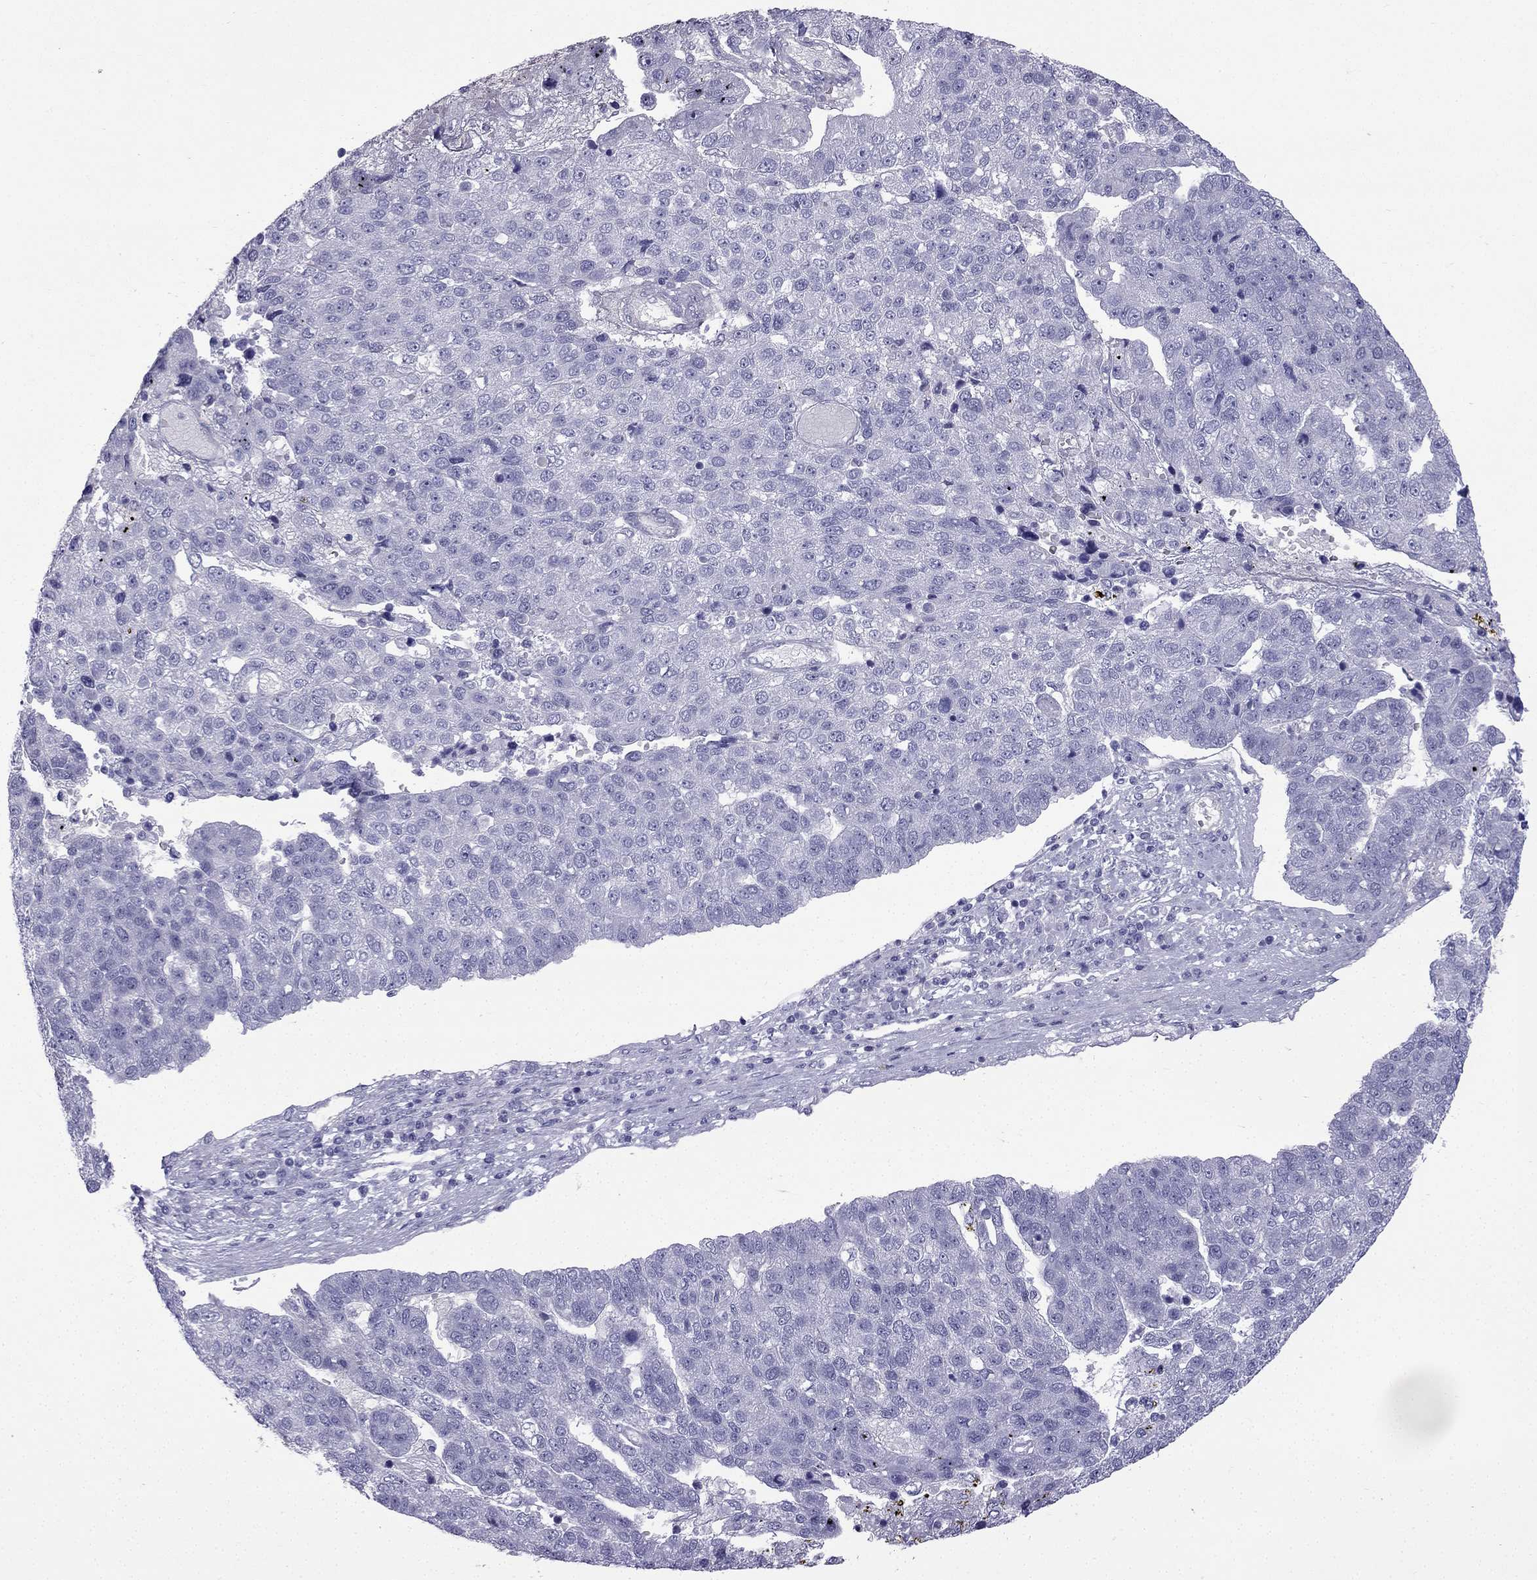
{"staining": {"intensity": "negative", "quantity": "none", "location": "none"}, "tissue": "pancreatic cancer", "cell_type": "Tumor cells", "image_type": "cancer", "snomed": [{"axis": "morphology", "description": "Adenocarcinoma, NOS"}, {"axis": "topography", "description": "Pancreas"}], "caption": "There is no significant positivity in tumor cells of adenocarcinoma (pancreatic). (IHC, brightfield microscopy, high magnification).", "gene": "GJA8", "patient": {"sex": "female", "age": 61}}